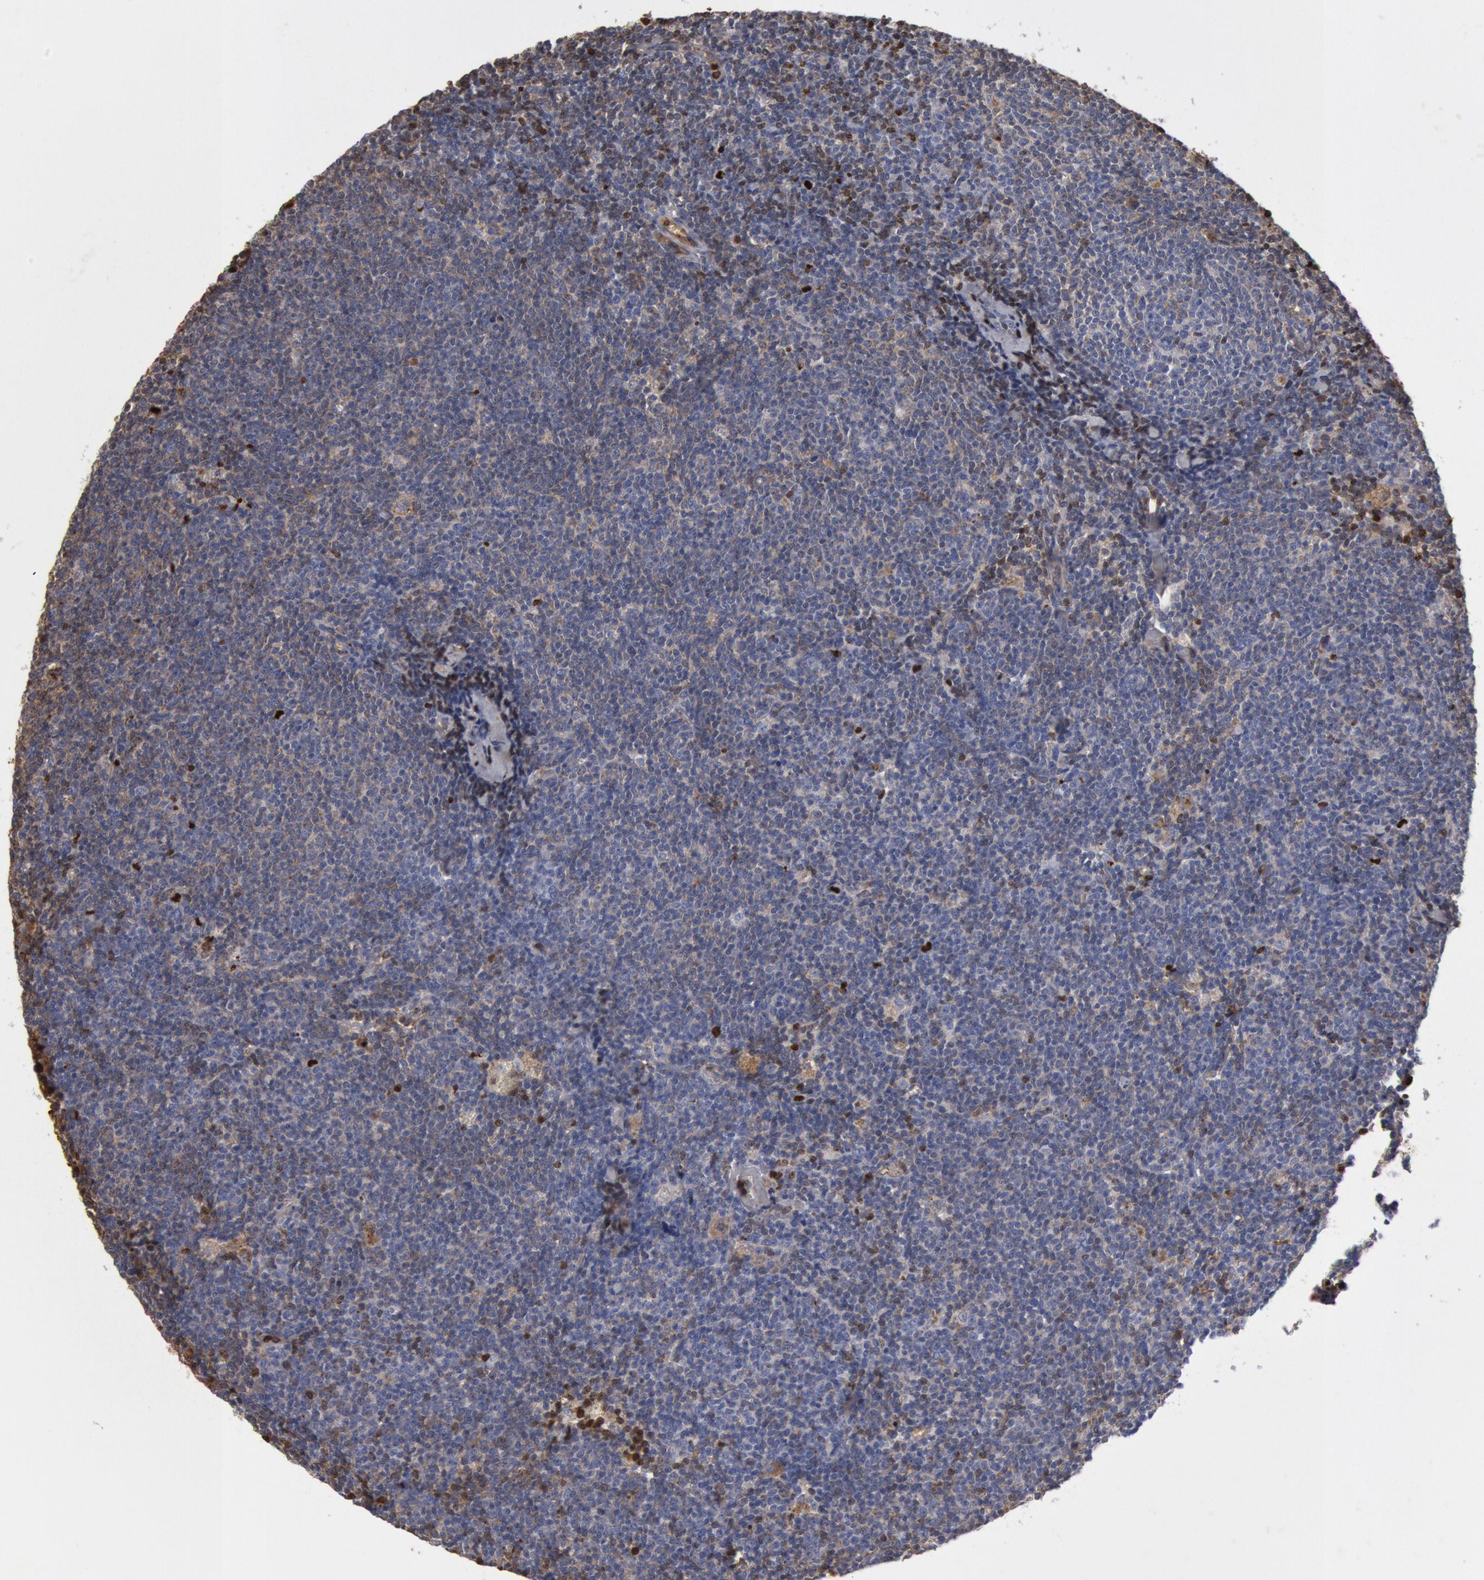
{"staining": {"intensity": "weak", "quantity": "25%-75%", "location": "cytoplasmic/membranous,nuclear"}, "tissue": "lymphoma", "cell_type": "Tumor cells", "image_type": "cancer", "snomed": [{"axis": "morphology", "description": "Malignant lymphoma, non-Hodgkin's type, Low grade"}, {"axis": "topography", "description": "Lymph node"}], "caption": "Immunohistochemical staining of human malignant lymphoma, non-Hodgkin's type (low-grade) demonstrates weak cytoplasmic/membranous and nuclear protein staining in approximately 25%-75% of tumor cells. The staining was performed using DAB, with brown indicating positive protein expression. Nuclei are stained blue with hematoxylin.", "gene": "FOXA2", "patient": {"sex": "male", "age": 65}}